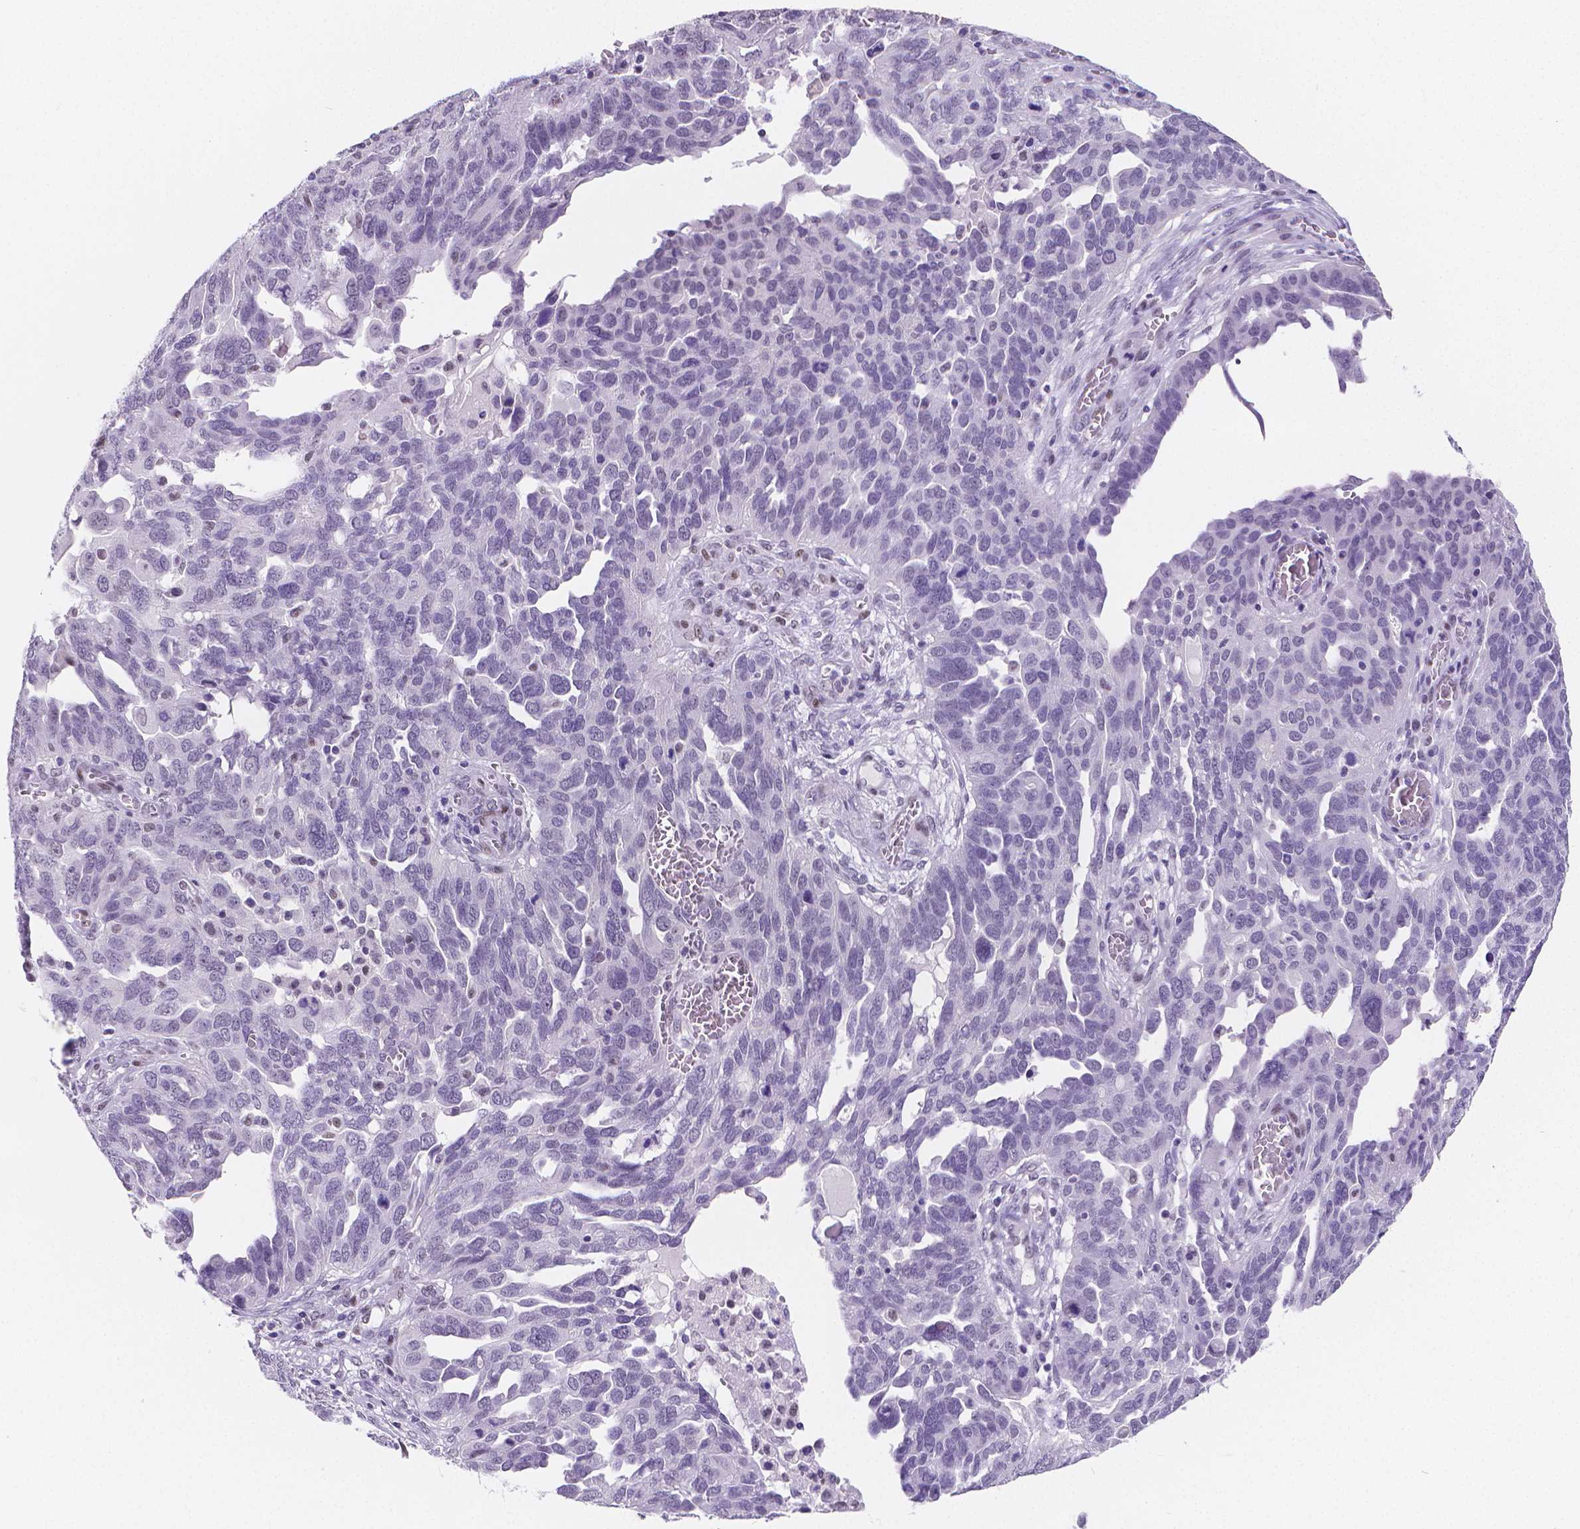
{"staining": {"intensity": "negative", "quantity": "none", "location": "none"}, "tissue": "ovarian cancer", "cell_type": "Tumor cells", "image_type": "cancer", "snomed": [{"axis": "morphology", "description": "Carcinoma, endometroid"}, {"axis": "topography", "description": "Soft tissue"}, {"axis": "topography", "description": "Ovary"}], "caption": "Immunohistochemistry (IHC) photomicrograph of neoplastic tissue: ovarian cancer (endometroid carcinoma) stained with DAB (3,3'-diaminobenzidine) demonstrates no significant protein expression in tumor cells.", "gene": "MEF2C", "patient": {"sex": "female", "age": 52}}